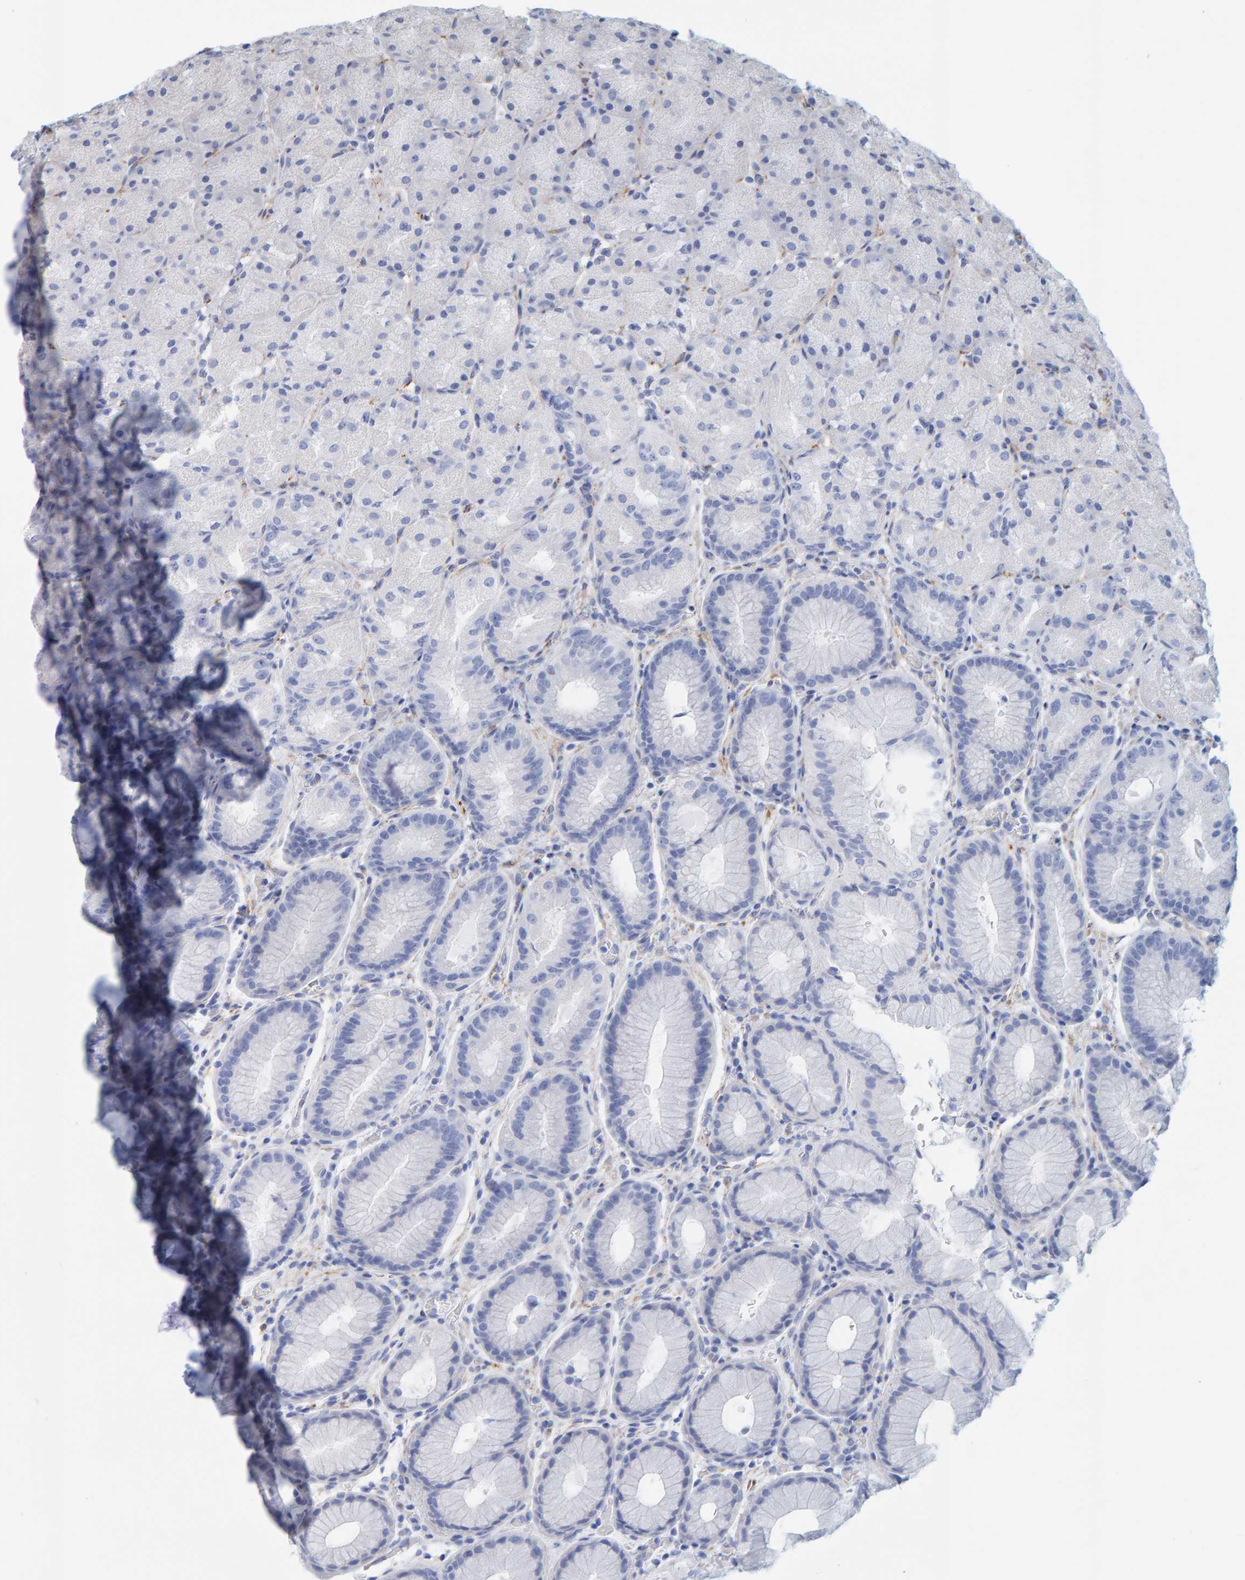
{"staining": {"intensity": "moderate", "quantity": "<25%", "location": "cytoplasmic/membranous"}, "tissue": "stomach", "cell_type": "Glandular cells", "image_type": "normal", "snomed": [{"axis": "morphology", "description": "Normal tissue, NOS"}, {"axis": "topography", "description": "Stomach, upper"}, {"axis": "topography", "description": "Stomach"}], "caption": "Stomach stained with DAB (3,3'-diaminobenzidine) IHC displays low levels of moderate cytoplasmic/membranous positivity in about <25% of glandular cells.", "gene": "MAP1B", "patient": {"sex": "male", "age": 48}}